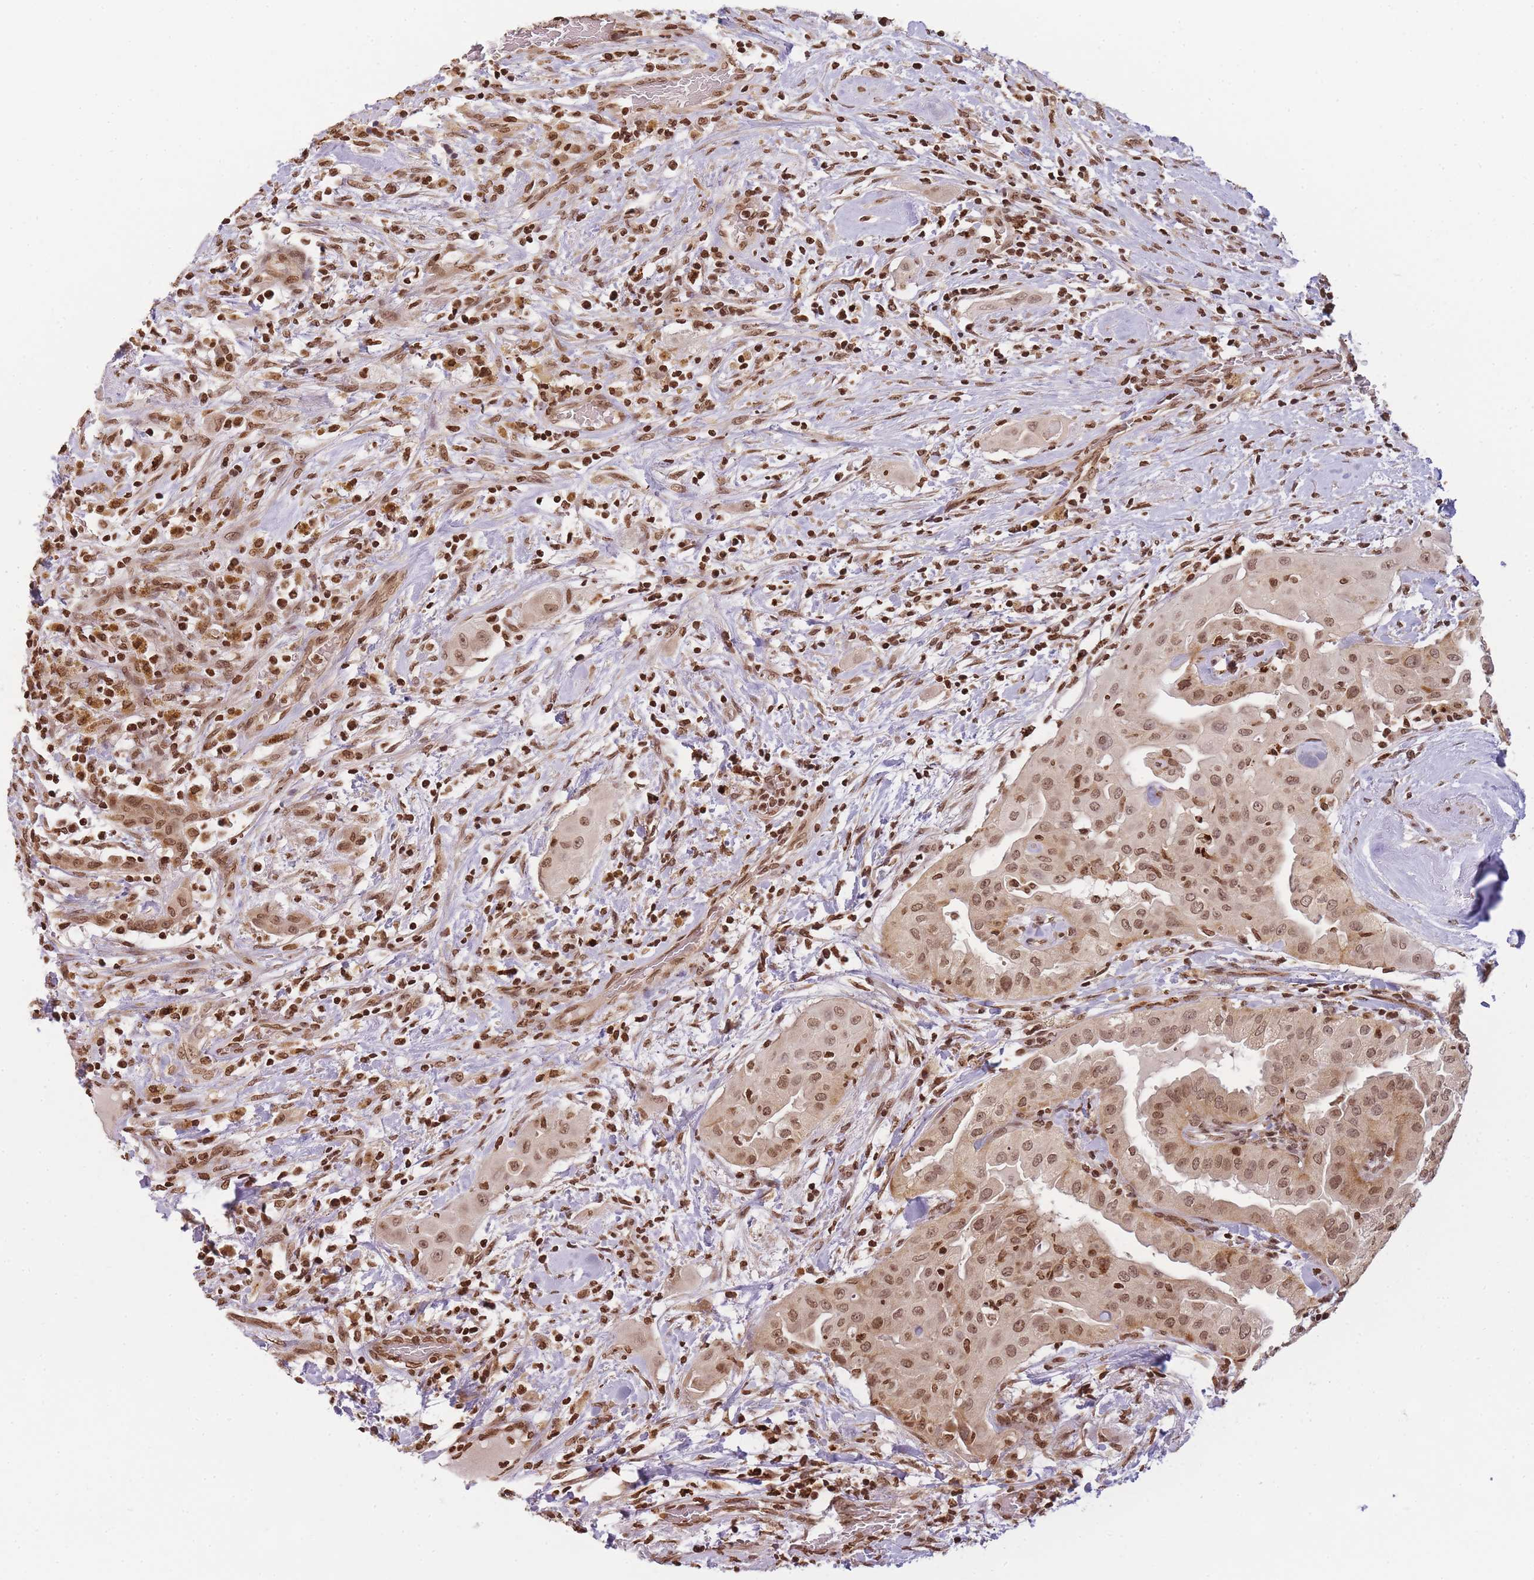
{"staining": {"intensity": "moderate", "quantity": ">75%", "location": "nuclear"}, "tissue": "thyroid cancer", "cell_type": "Tumor cells", "image_type": "cancer", "snomed": [{"axis": "morphology", "description": "Papillary adenocarcinoma, NOS"}, {"axis": "topography", "description": "Thyroid gland"}], "caption": "Moderate nuclear protein staining is appreciated in about >75% of tumor cells in thyroid cancer.", "gene": "WWTR1", "patient": {"sex": "female", "age": 59}}